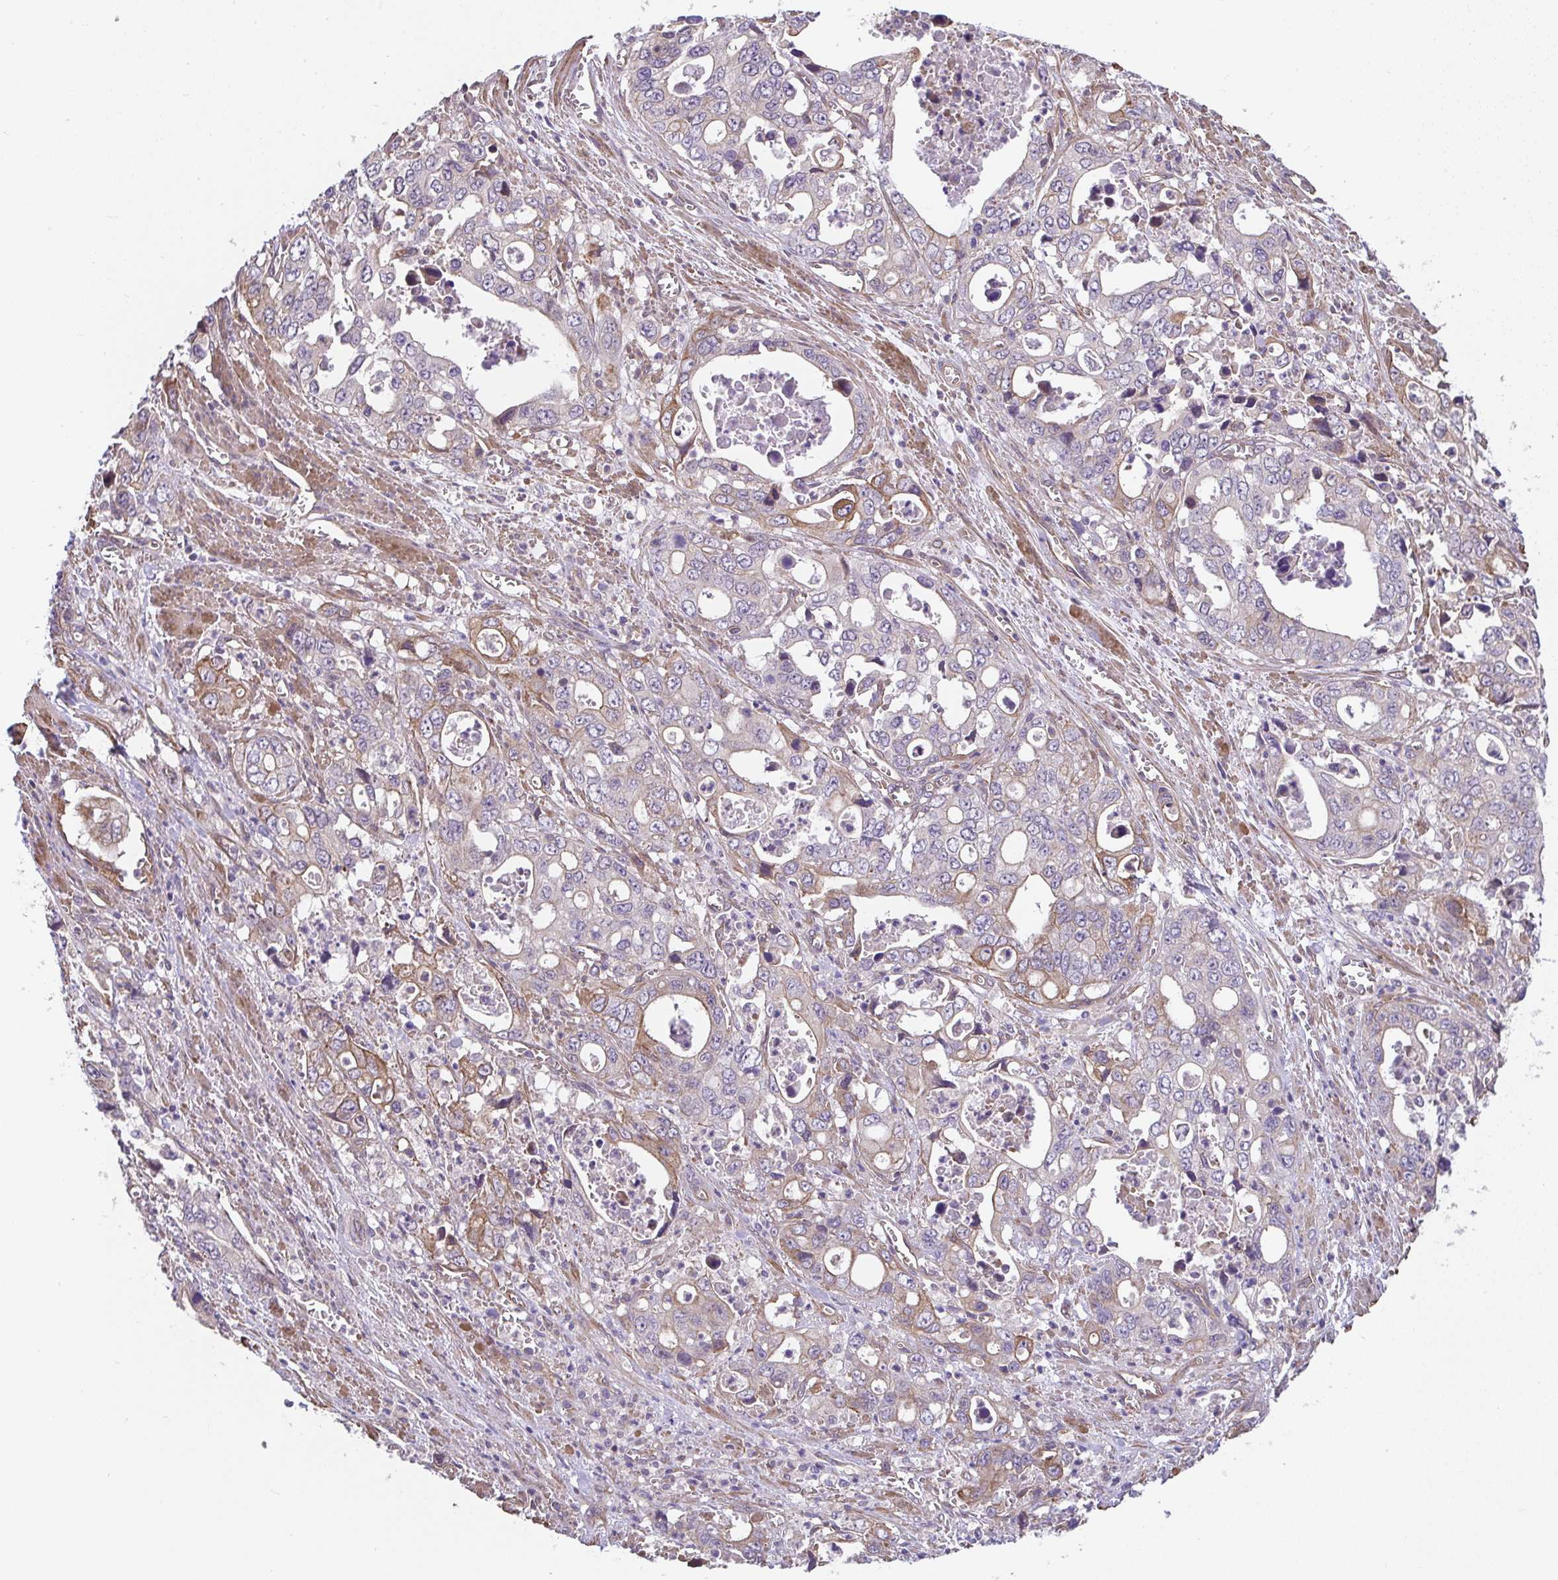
{"staining": {"intensity": "moderate", "quantity": "<25%", "location": "cytoplasmic/membranous"}, "tissue": "stomach cancer", "cell_type": "Tumor cells", "image_type": "cancer", "snomed": [{"axis": "morphology", "description": "Adenocarcinoma, NOS"}, {"axis": "topography", "description": "Stomach, upper"}], "caption": "Immunohistochemistry (DAB) staining of stomach cancer displays moderate cytoplasmic/membranous protein staining in about <25% of tumor cells. The staining was performed using DAB (3,3'-diaminobenzidine), with brown indicating positive protein expression. Nuclei are stained blue with hematoxylin.", "gene": "ZNF696", "patient": {"sex": "male", "age": 74}}